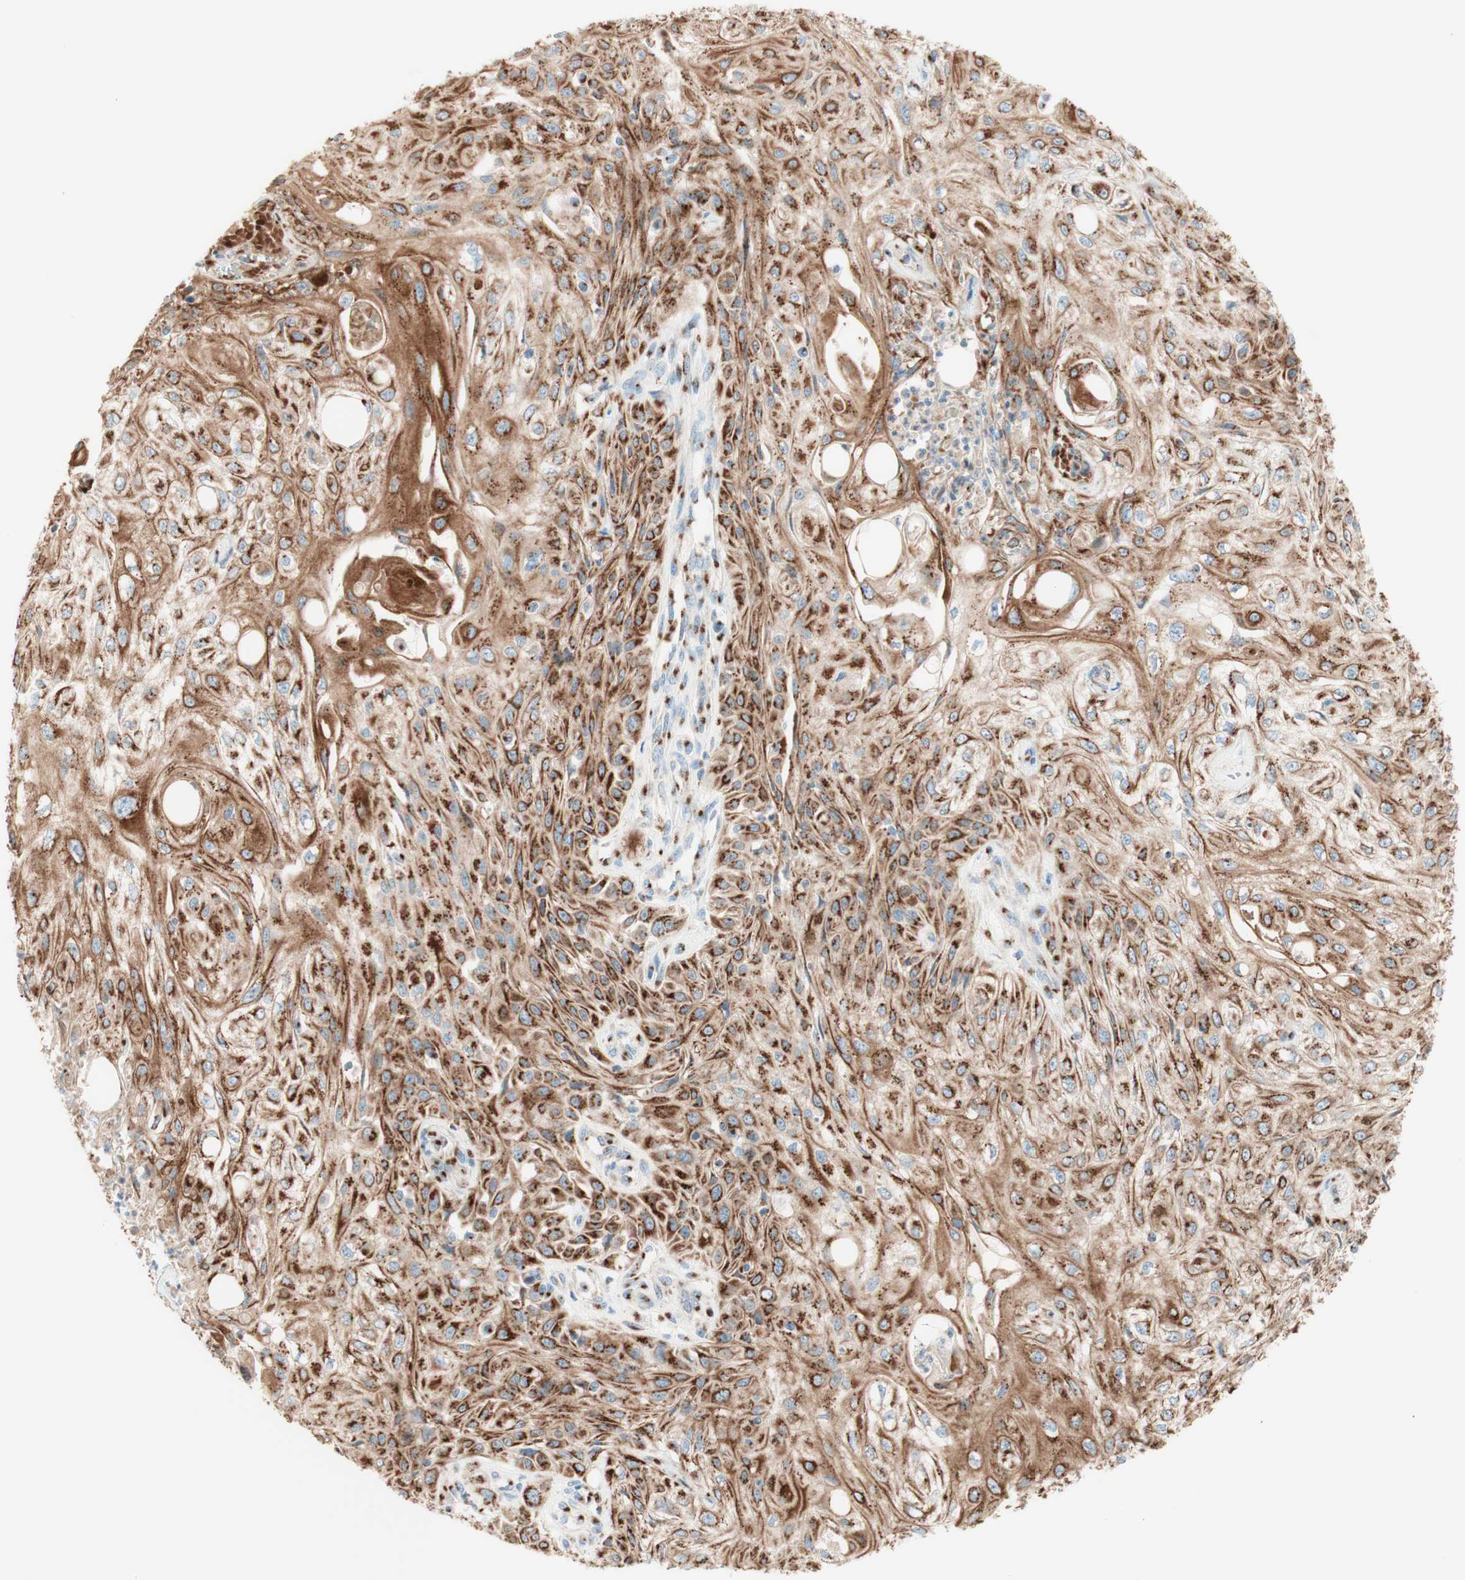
{"staining": {"intensity": "strong", "quantity": ">75%", "location": "cytoplasmic/membranous"}, "tissue": "skin cancer", "cell_type": "Tumor cells", "image_type": "cancer", "snomed": [{"axis": "morphology", "description": "Squamous cell carcinoma, NOS"}, {"axis": "topography", "description": "Skin"}], "caption": "Immunohistochemical staining of skin cancer exhibits high levels of strong cytoplasmic/membranous staining in about >75% of tumor cells.", "gene": "GOLGB1", "patient": {"sex": "male", "age": 75}}